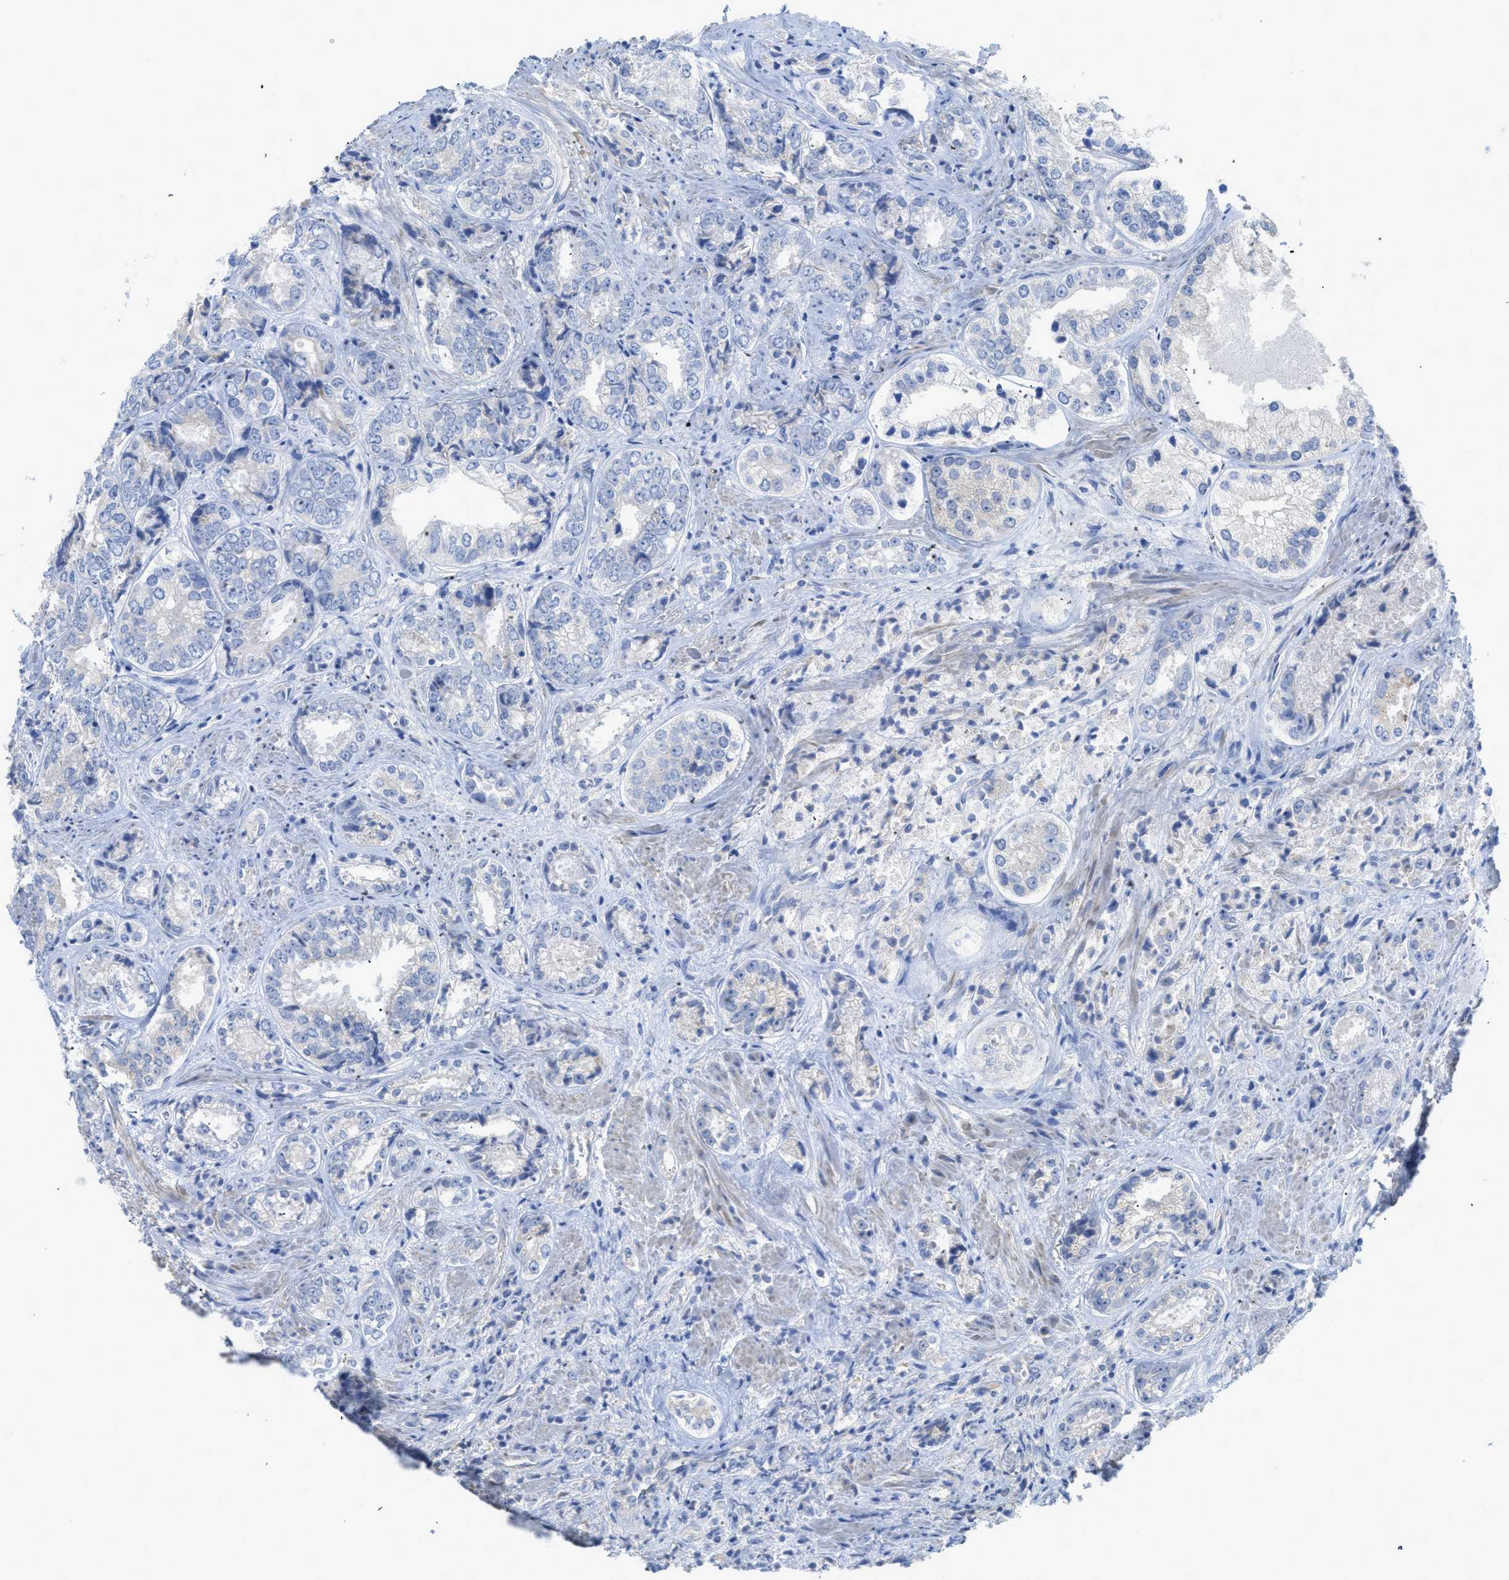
{"staining": {"intensity": "negative", "quantity": "none", "location": "none"}, "tissue": "prostate cancer", "cell_type": "Tumor cells", "image_type": "cancer", "snomed": [{"axis": "morphology", "description": "Adenocarcinoma, High grade"}, {"axis": "topography", "description": "Prostate"}], "caption": "DAB immunohistochemical staining of prostate cancer shows no significant positivity in tumor cells.", "gene": "MYL3", "patient": {"sex": "male", "age": 61}}